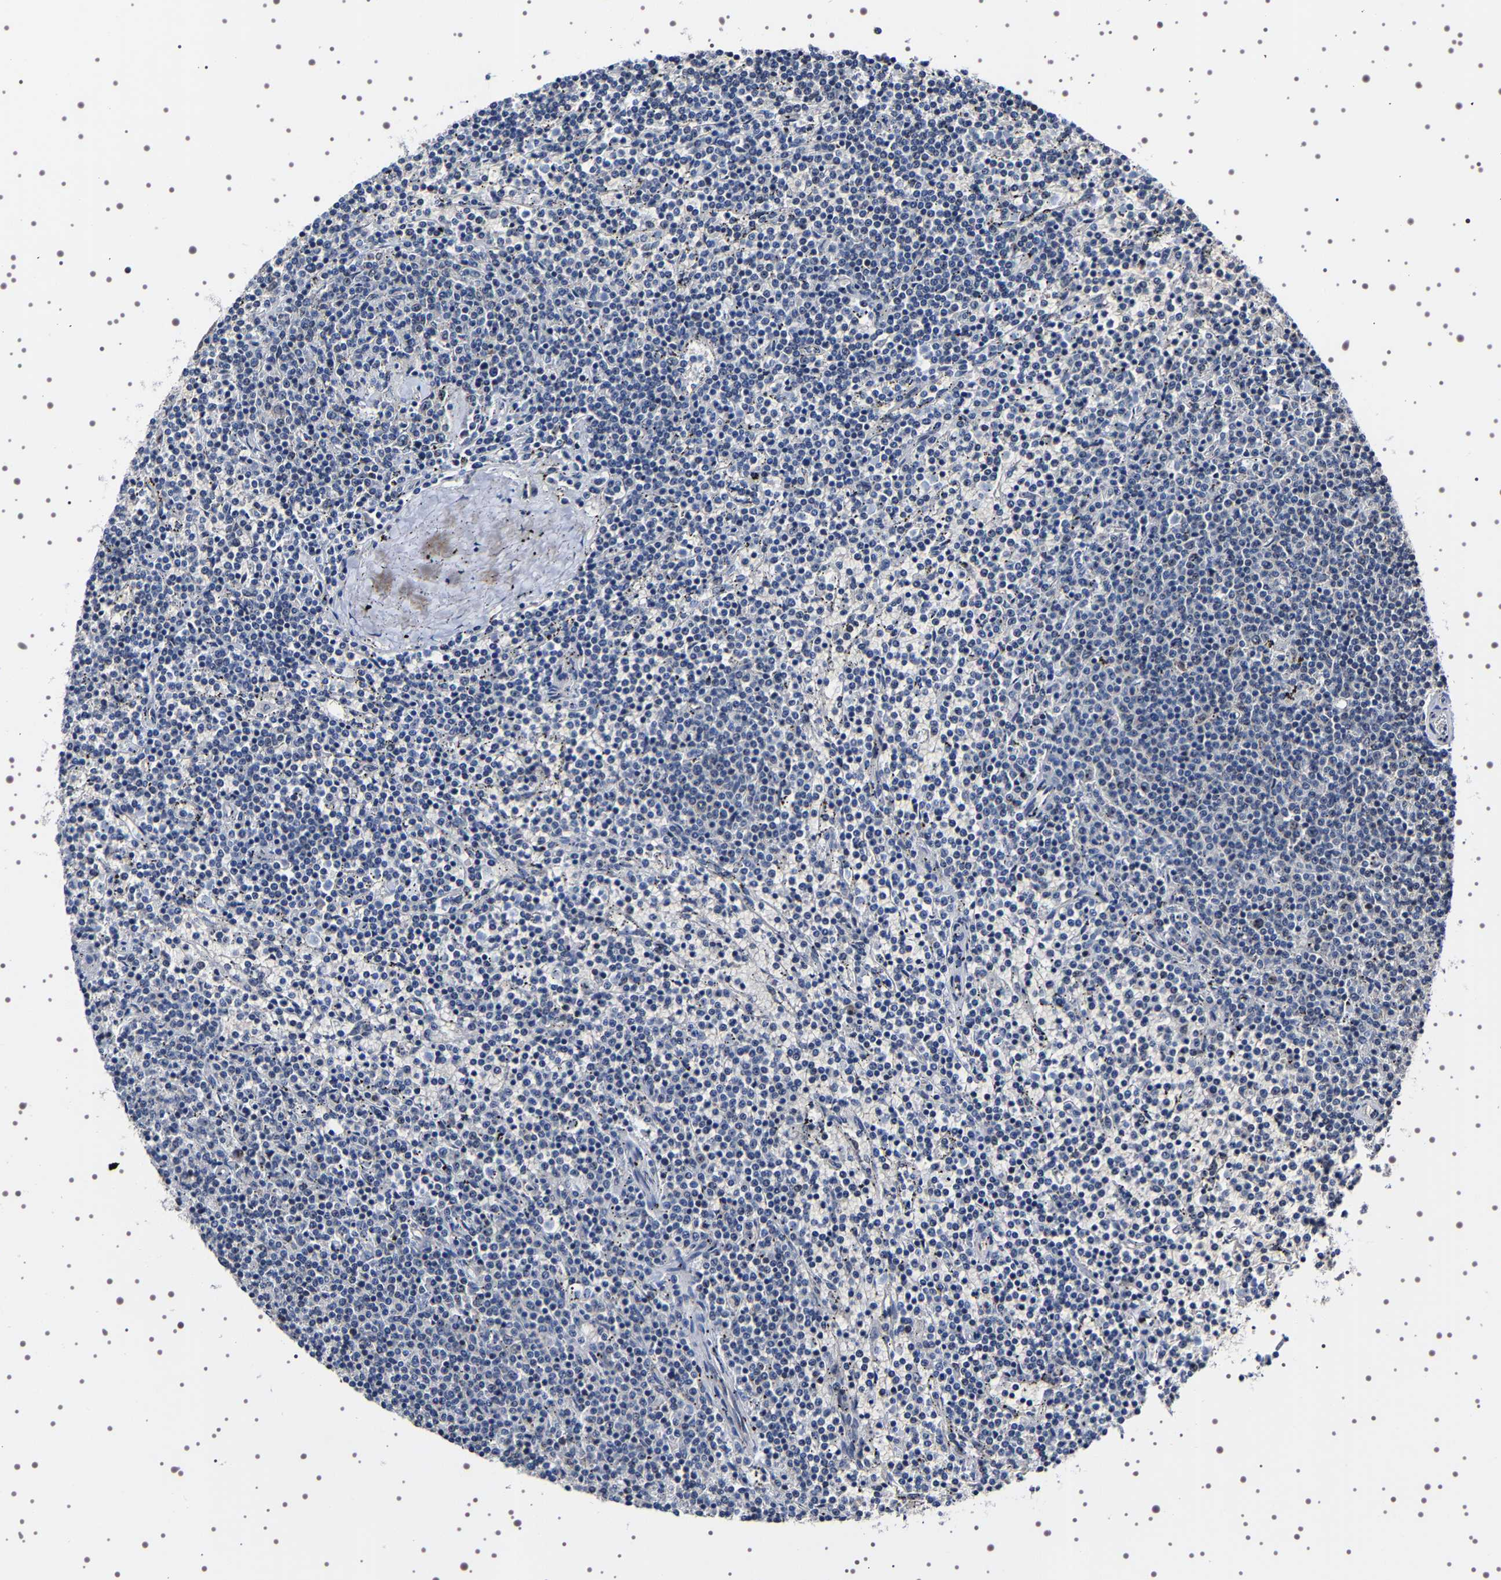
{"staining": {"intensity": "negative", "quantity": "none", "location": "none"}, "tissue": "lymphoma", "cell_type": "Tumor cells", "image_type": "cancer", "snomed": [{"axis": "morphology", "description": "Malignant lymphoma, non-Hodgkin's type, Low grade"}, {"axis": "topography", "description": "Spleen"}], "caption": "Tumor cells show no significant staining in lymphoma.", "gene": "GNL3", "patient": {"sex": "female", "age": 50}}